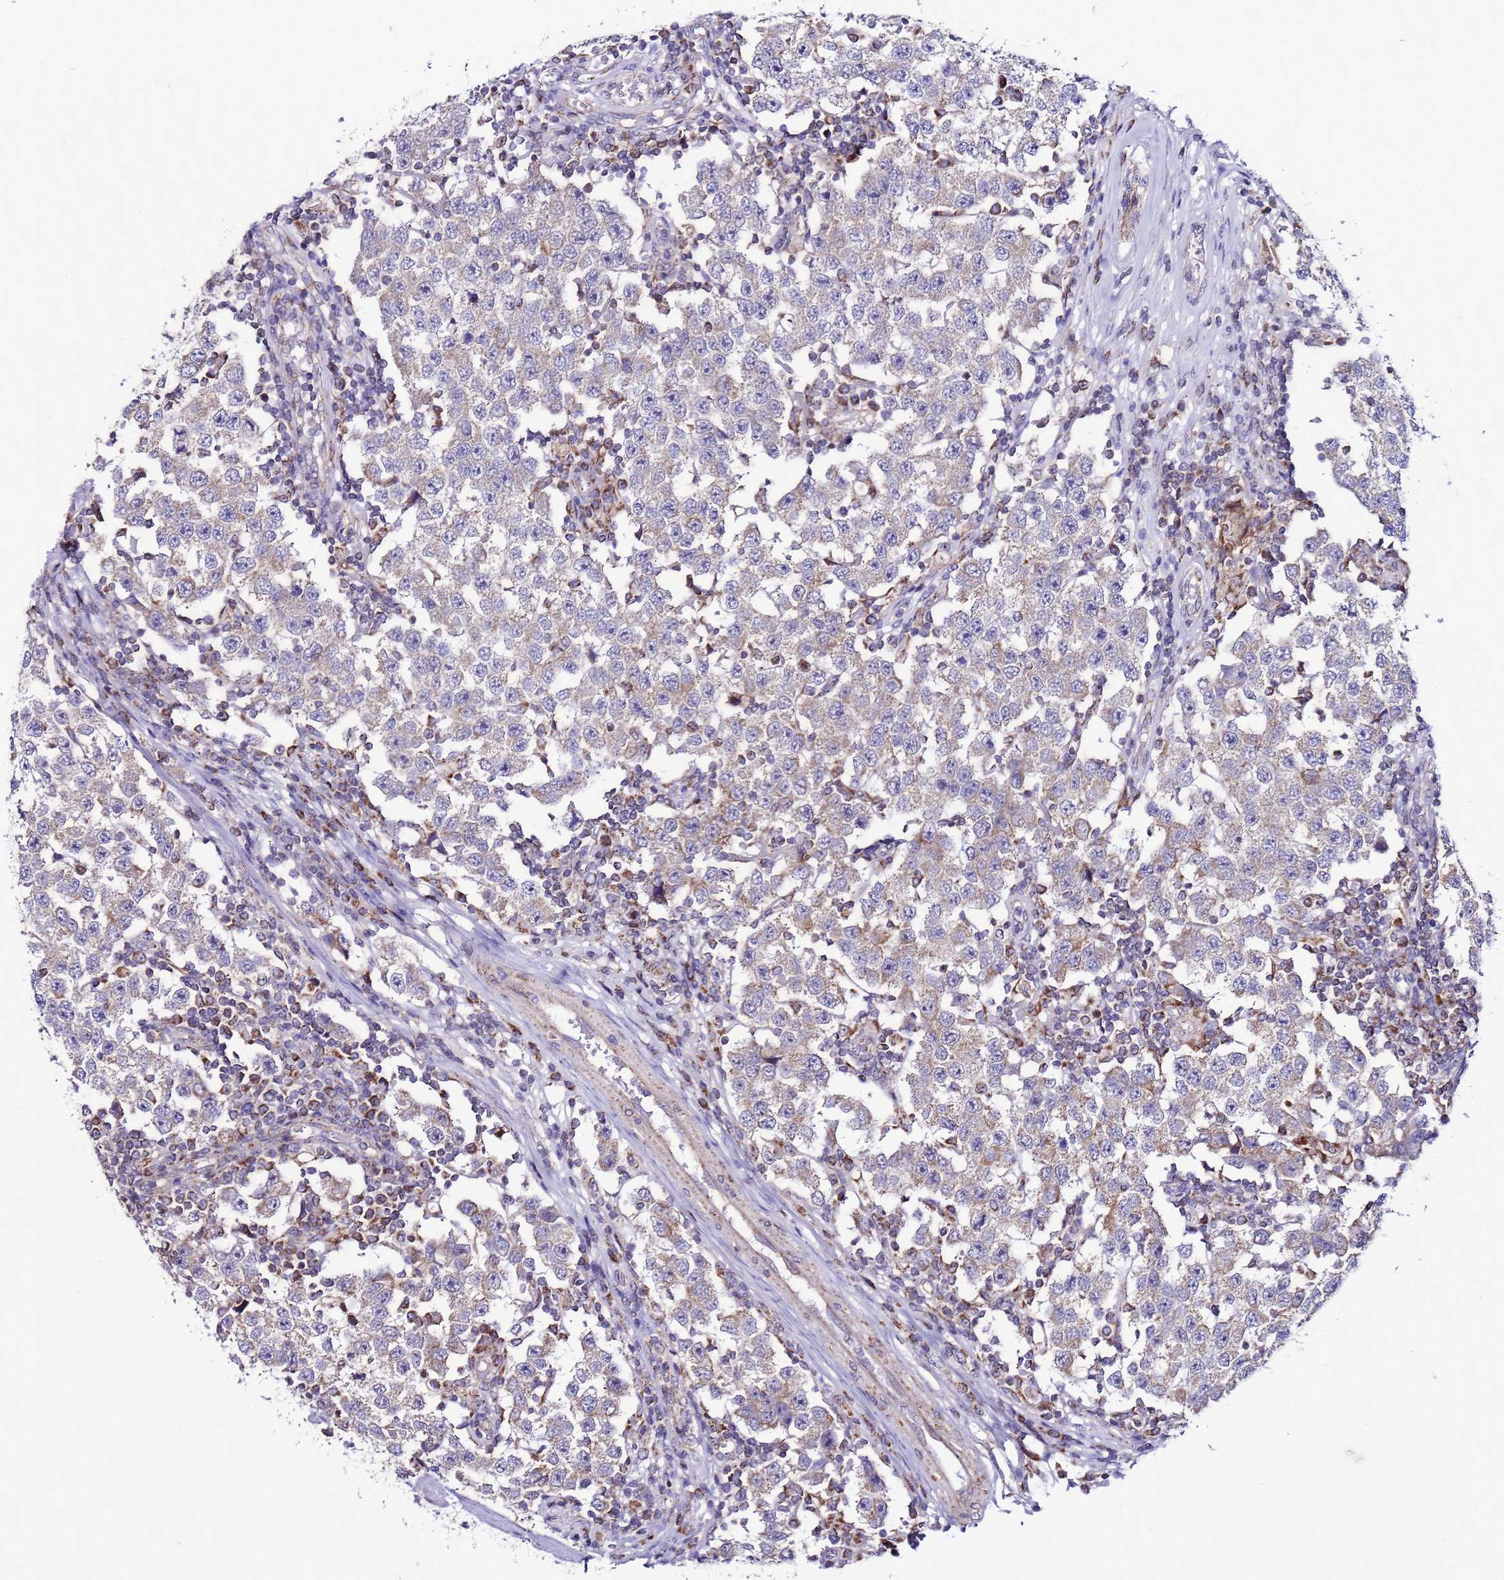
{"staining": {"intensity": "weak", "quantity": "<25%", "location": "cytoplasmic/membranous"}, "tissue": "testis cancer", "cell_type": "Tumor cells", "image_type": "cancer", "snomed": [{"axis": "morphology", "description": "Seminoma, NOS"}, {"axis": "topography", "description": "Testis"}], "caption": "Human testis seminoma stained for a protein using immunohistochemistry (IHC) exhibits no positivity in tumor cells.", "gene": "UEVLD", "patient": {"sex": "male", "age": 34}}